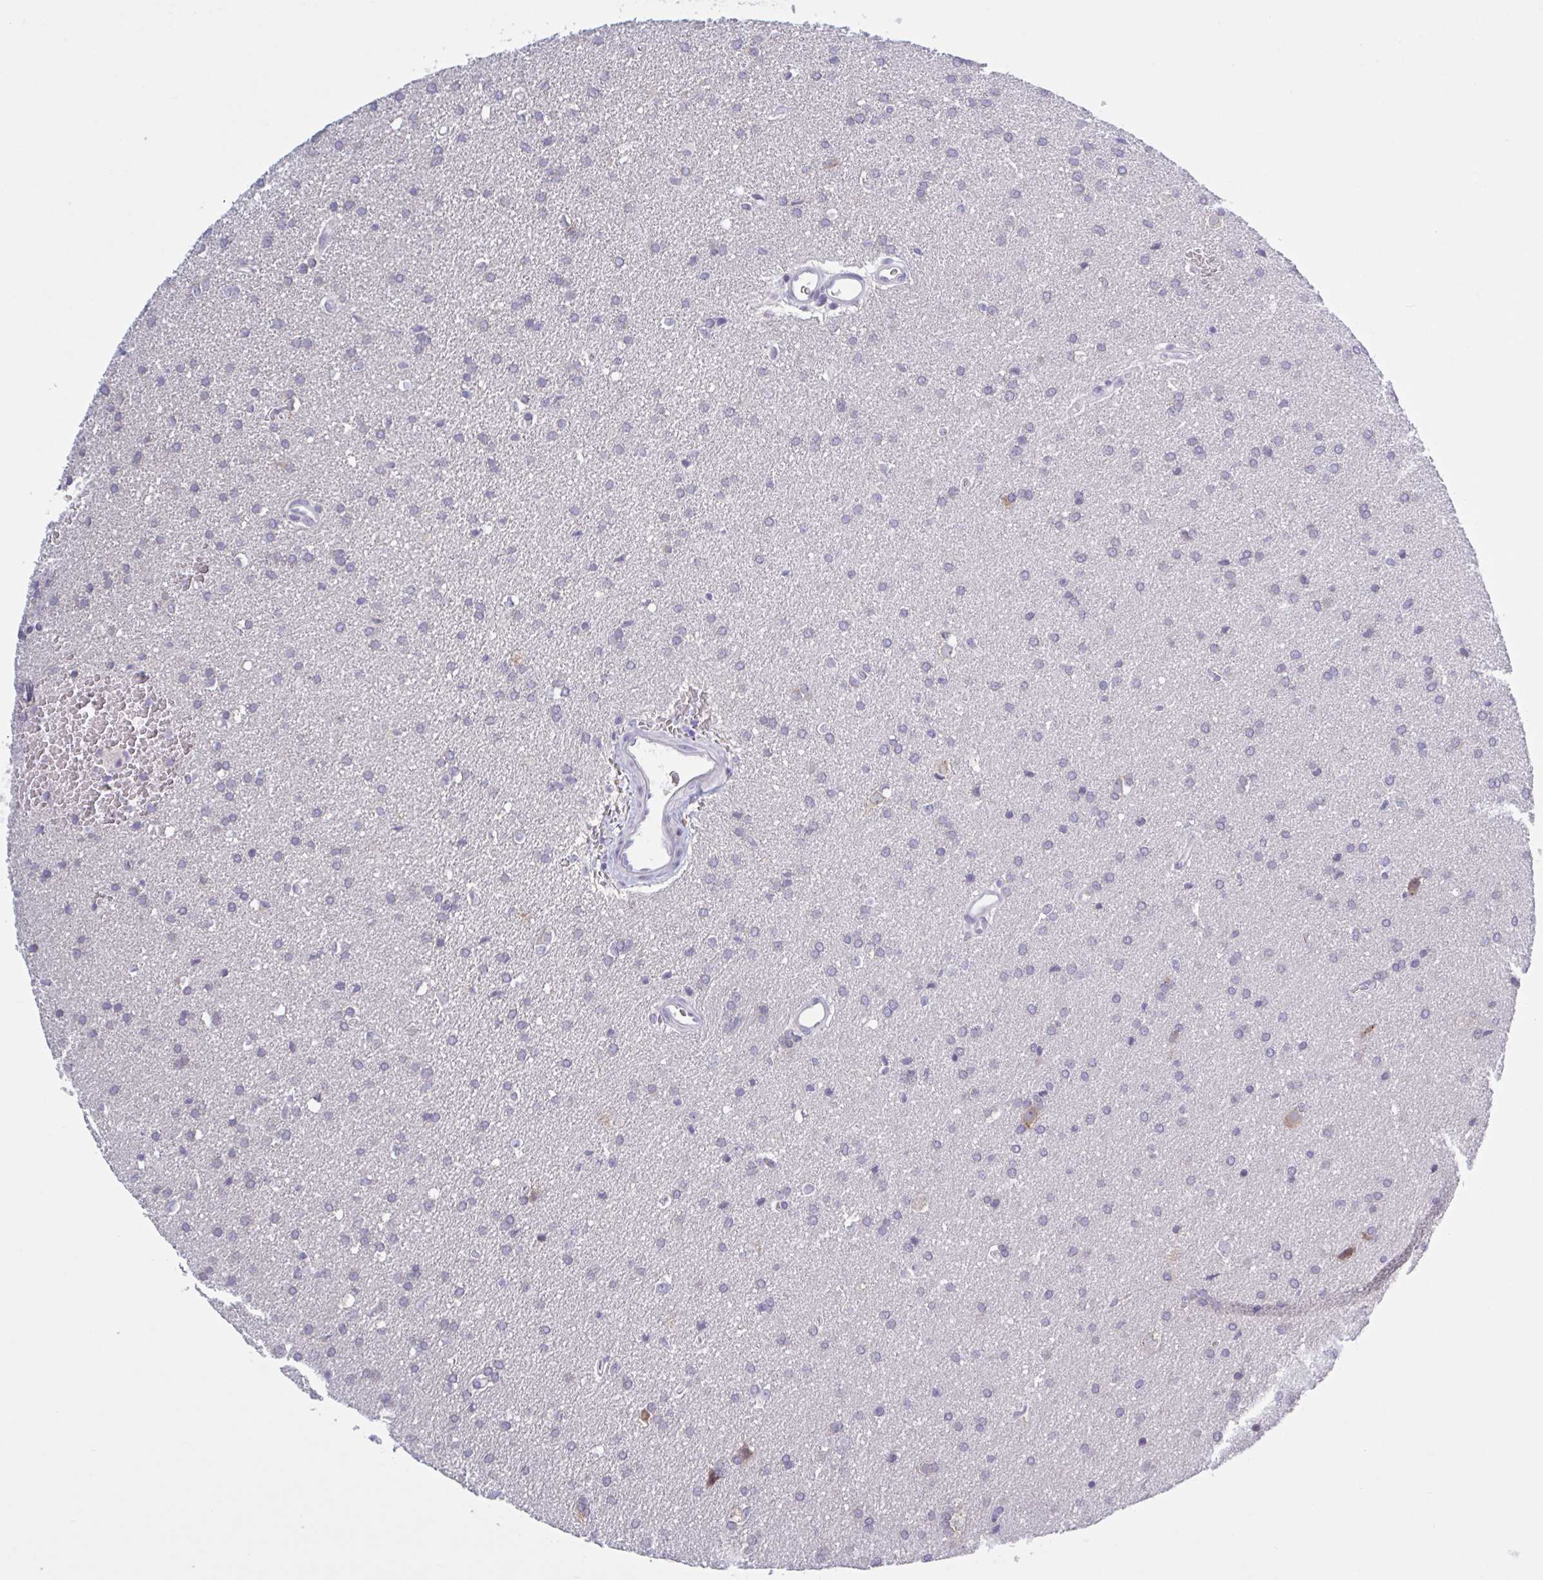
{"staining": {"intensity": "negative", "quantity": "none", "location": "none"}, "tissue": "glioma", "cell_type": "Tumor cells", "image_type": "cancer", "snomed": [{"axis": "morphology", "description": "Glioma, malignant, Low grade"}, {"axis": "topography", "description": "Brain"}], "caption": "Tumor cells show no significant staining in glioma.", "gene": "HSD11B2", "patient": {"sex": "female", "age": 34}}